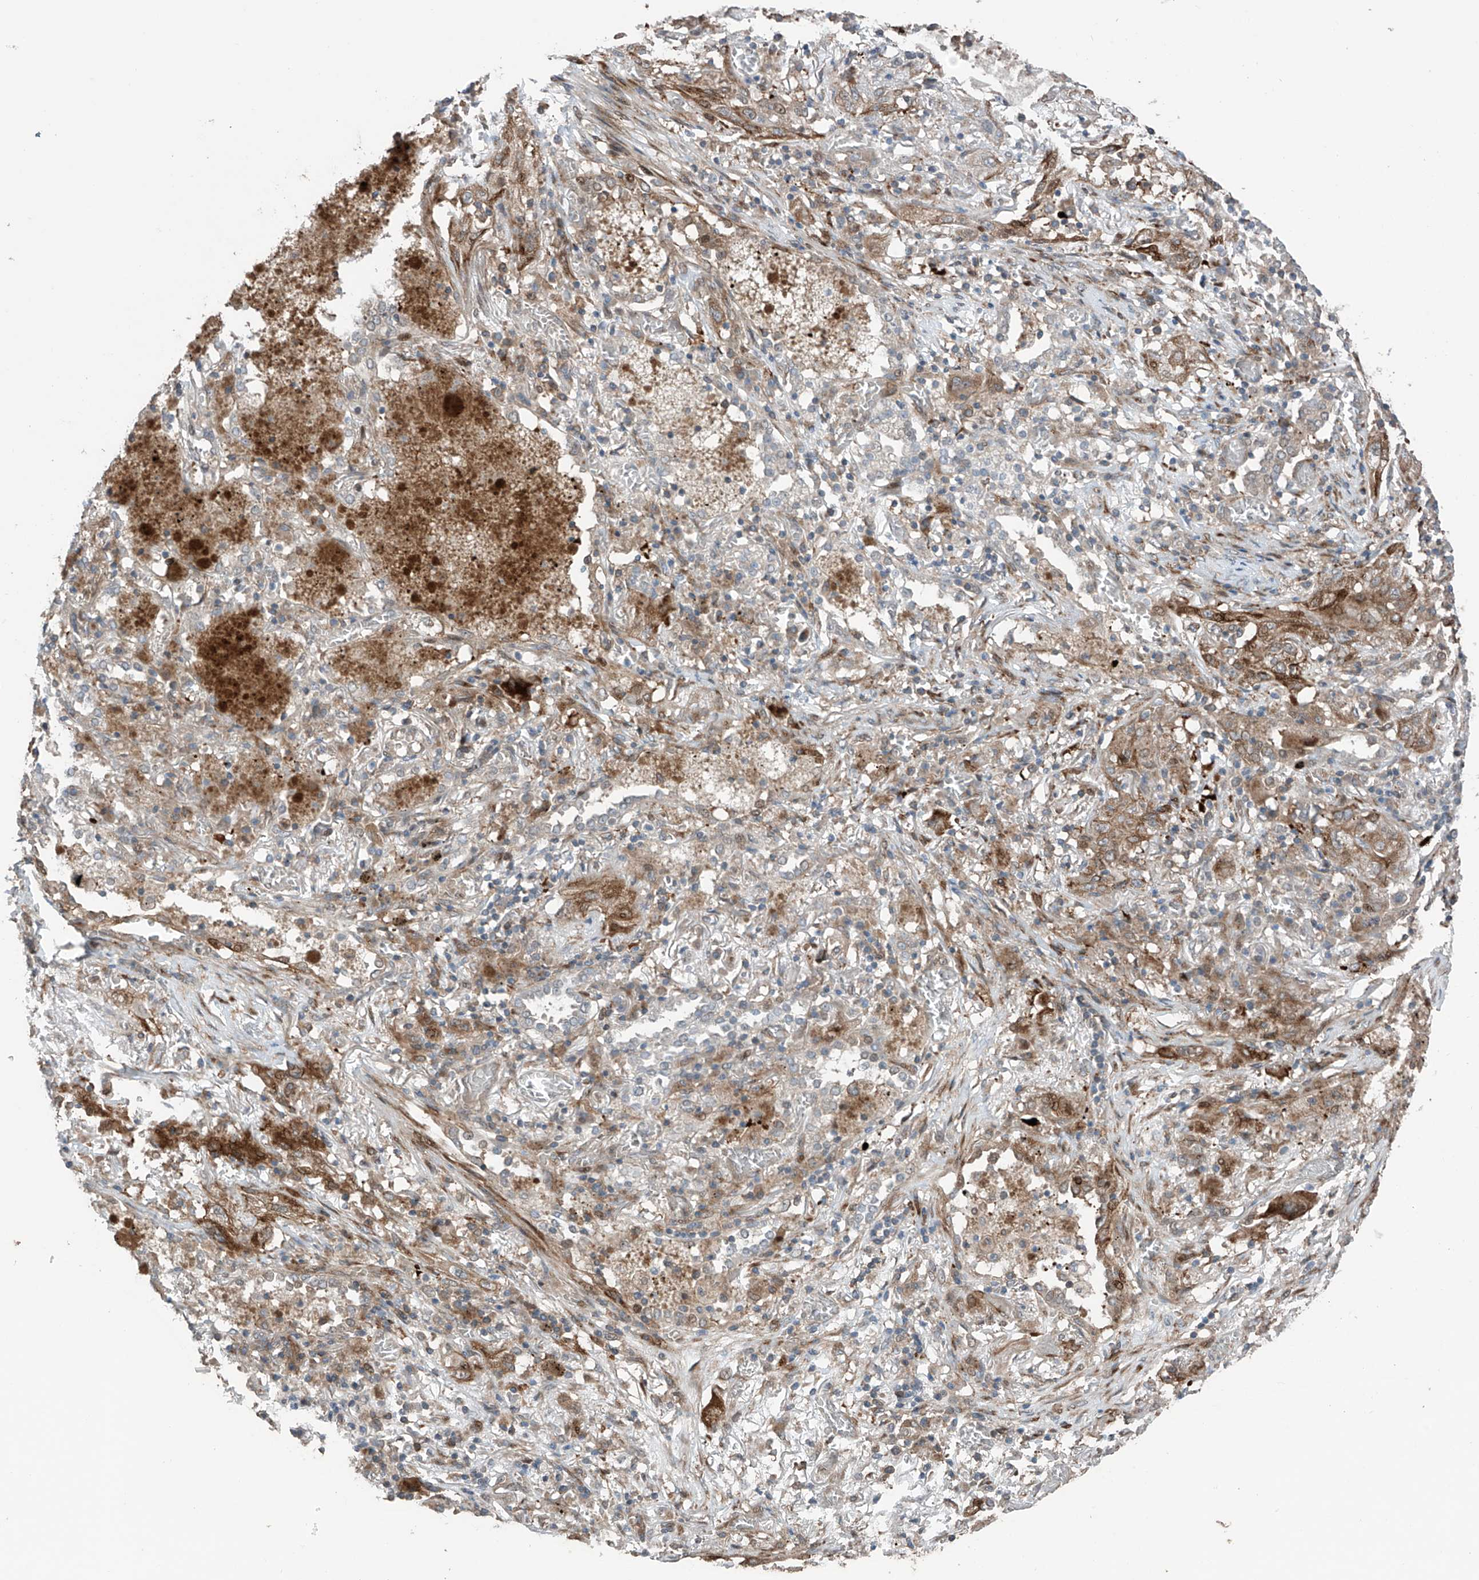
{"staining": {"intensity": "moderate", "quantity": ">75%", "location": "cytoplasmic/membranous"}, "tissue": "lung cancer", "cell_type": "Tumor cells", "image_type": "cancer", "snomed": [{"axis": "morphology", "description": "Squamous cell carcinoma, NOS"}, {"axis": "topography", "description": "Lung"}], "caption": "Protein expression analysis of human squamous cell carcinoma (lung) reveals moderate cytoplasmic/membranous expression in approximately >75% of tumor cells. The staining is performed using DAB (3,3'-diaminobenzidine) brown chromogen to label protein expression. The nuclei are counter-stained blue using hematoxylin.", "gene": "SAMD3", "patient": {"sex": "female", "age": 47}}